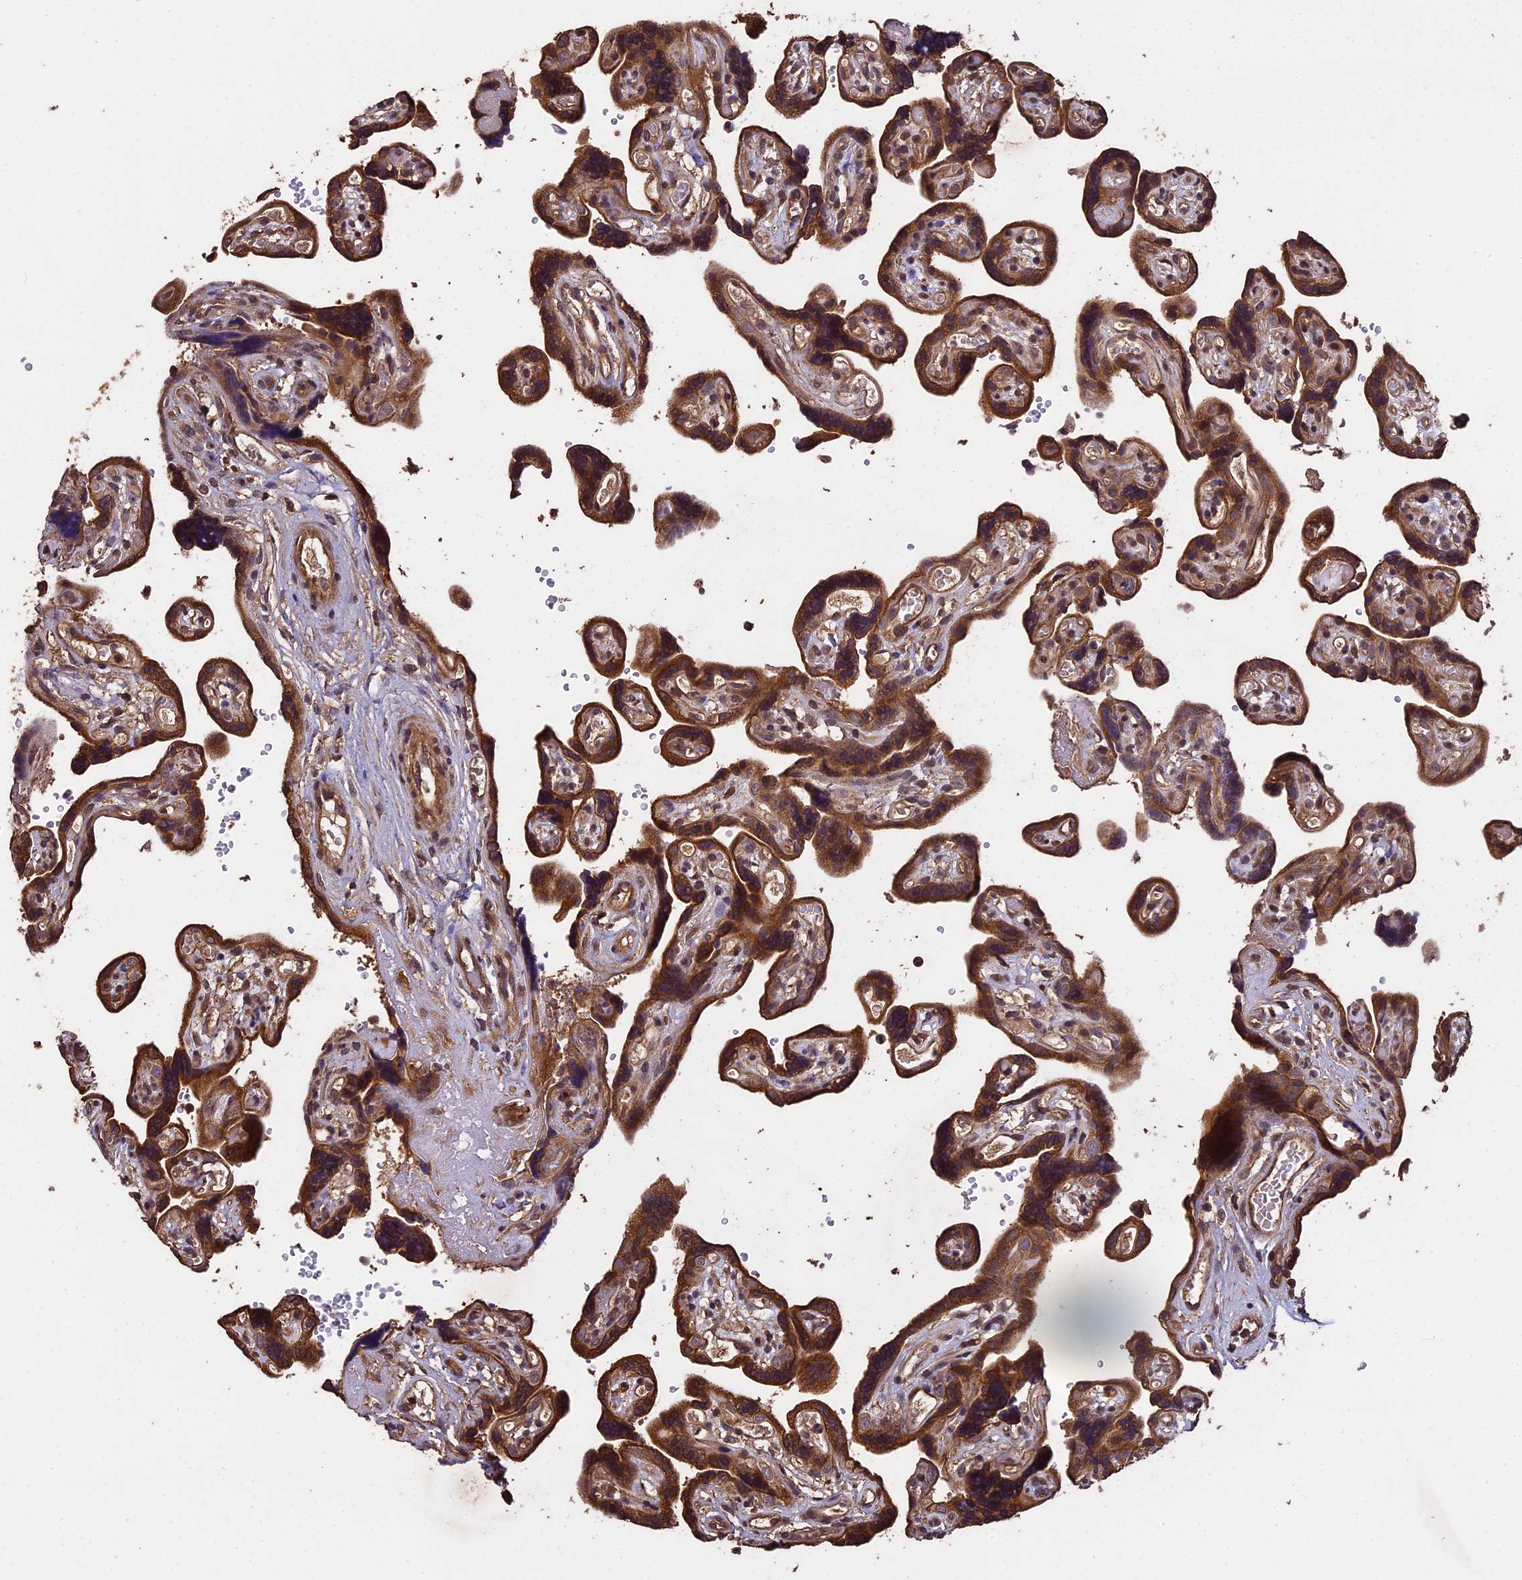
{"staining": {"intensity": "strong", "quantity": ">75%", "location": "cytoplasmic/membranous,nuclear"}, "tissue": "placenta", "cell_type": "Trophoblastic cells", "image_type": "normal", "snomed": [{"axis": "morphology", "description": "Normal tissue, NOS"}, {"axis": "topography", "description": "Placenta"}], "caption": "Unremarkable placenta was stained to show a protein in brown. There is high levels of strong cytoplasmic/membranous,nuclear positivity in about >75% of trophoblastic cells.", "gene": "CHD9", "patient": {"sex": "female", "age": 30}}